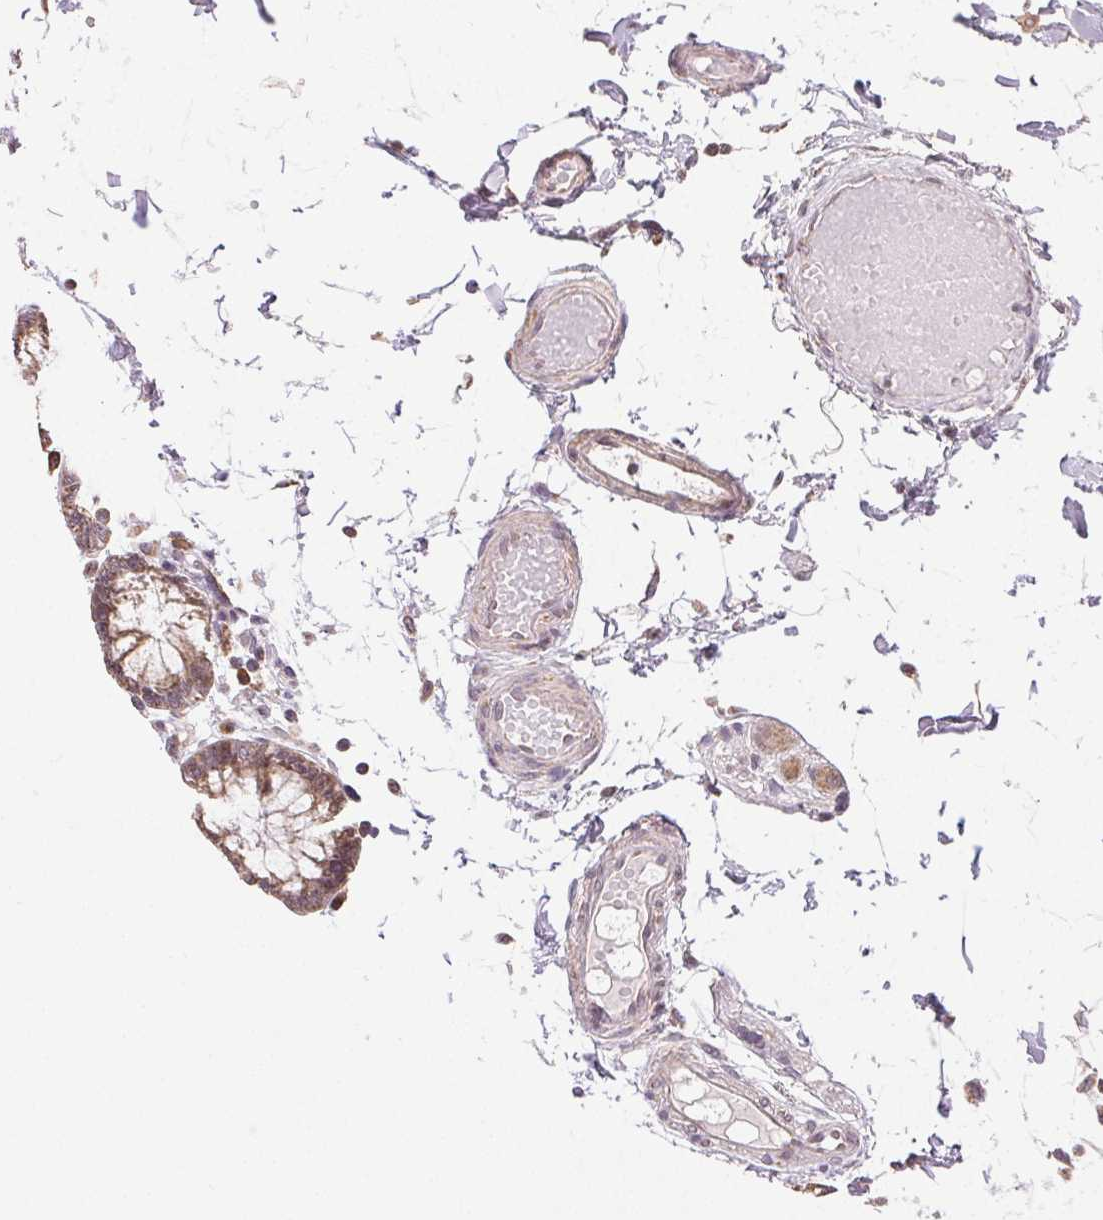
{"staining": {"intensity": "weak", "quantity": "25%-75%", "location": "cytoplasmic/membranous"}, "tissue": "colon", "cell_type": "Endothelial cells", "image_type": "normal", "snomed": [{"axis": "morphology", "description": "Normal tissue, NOS"}, {"axis": "morphology", "description": "Adenocarcinoma, NOS"}, {"axis": "topography", "description": "Colon"}], "caption": "Immunohistochemistry micrograph of benign colon stained for a protein (brown), which exhibits low levels of weak cytoplasmic/membranous staining in approximately 25%-75% of endothelial cells.", "gene": "PIWIL4", "patient": {"sex": "male", "age": 83}}